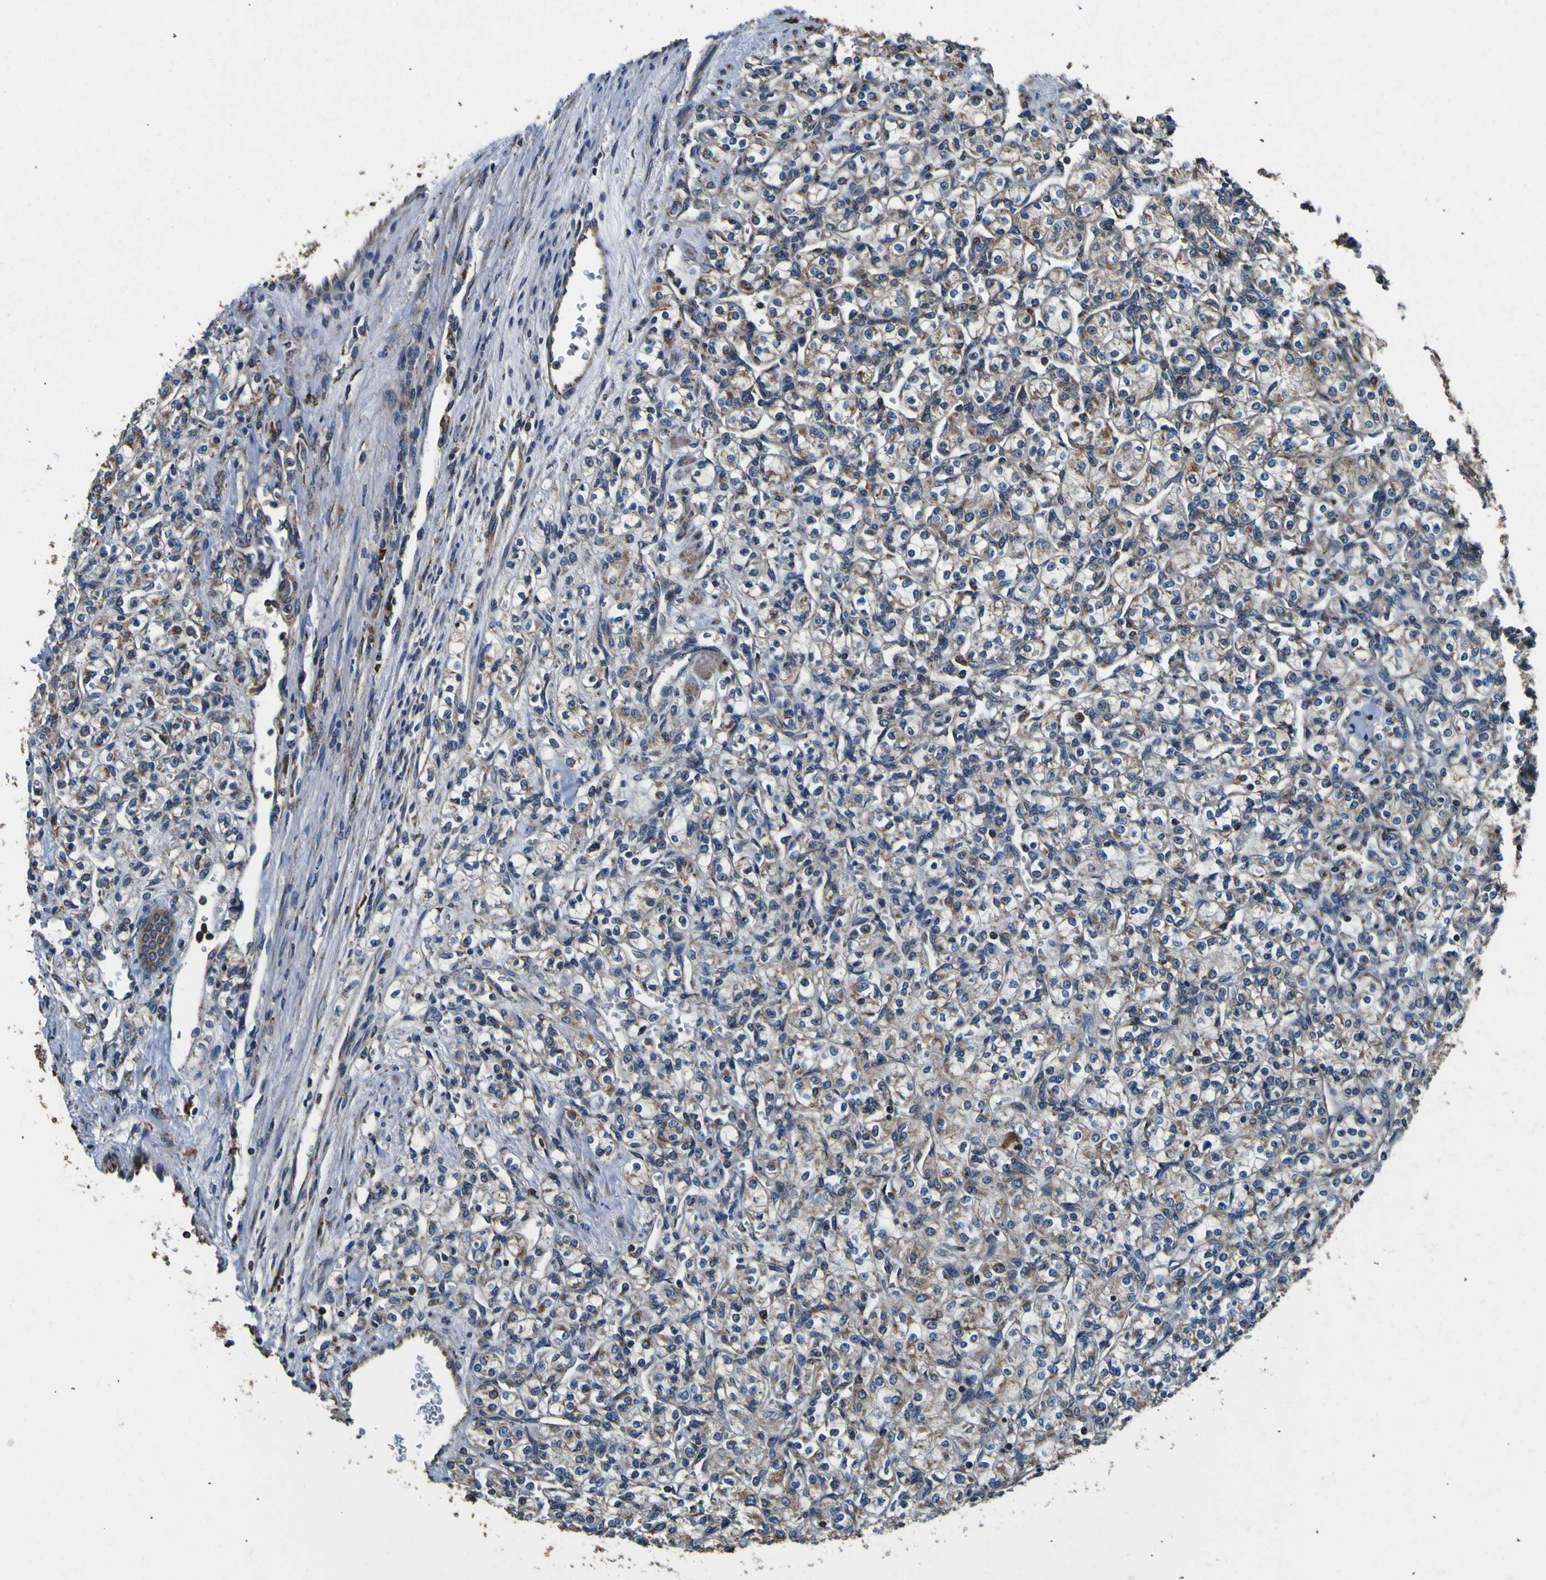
{"staining": {"intensity": "moderate", "quantity": "25%-75%", "location": "cytoplasmic/membranous"}, "tissue": "renal cancer", "cell_type": "Tumor cells", "image_type": "cancer", "snomed": [{"axis": "morphology", "description": "Adenocarcinoma, NOS"}, {"axis": "topography", "description": "Kidney"}], "caption": "Tumor cells display moderate cytoplasmic/membranous positivity in about 25%-75% of cells in adenocarcinoma (renal).", "gene": "INPP5A", "patient": {"sex": "male", "age": 77}}